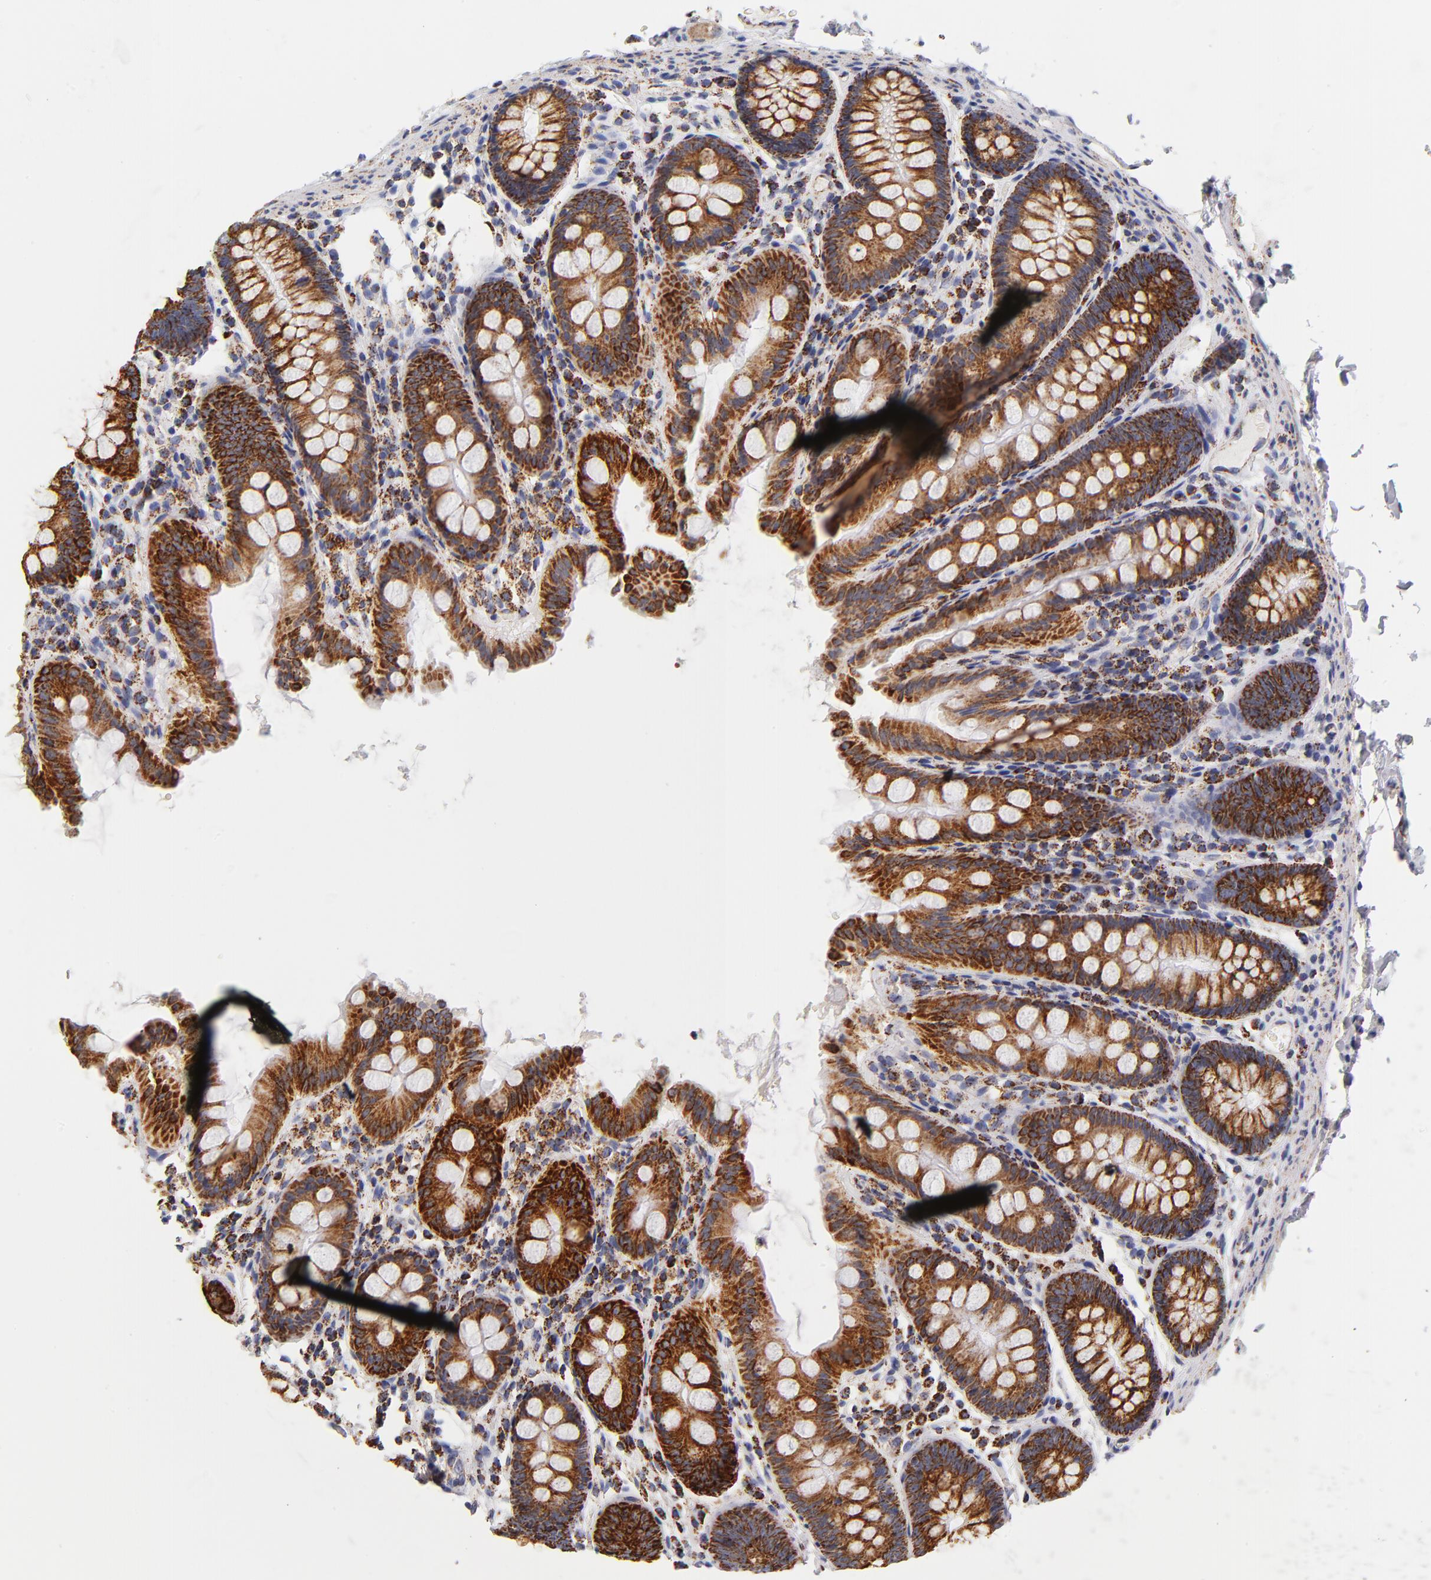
{"staining": {"intensity": "moderate", "quantity": ">75%", "location": "cytoplasmic/membranous"}, "tissue": "colon", "cell_type": "Endothelial cells", "image_type": "normal", "snomed": [{"axis": "morphology", "description": "Normal tissue, NOS"}, {"axis": "topography", "description": "Colon"}], "caption": "Immunohistochemical staining of normal colon shows medium levels of moderate cytoplasmic/membranous staining in about >75% of endothelial cells.", "gene": "ECHS1", "patient": {"sex": "female", "age": 61}}